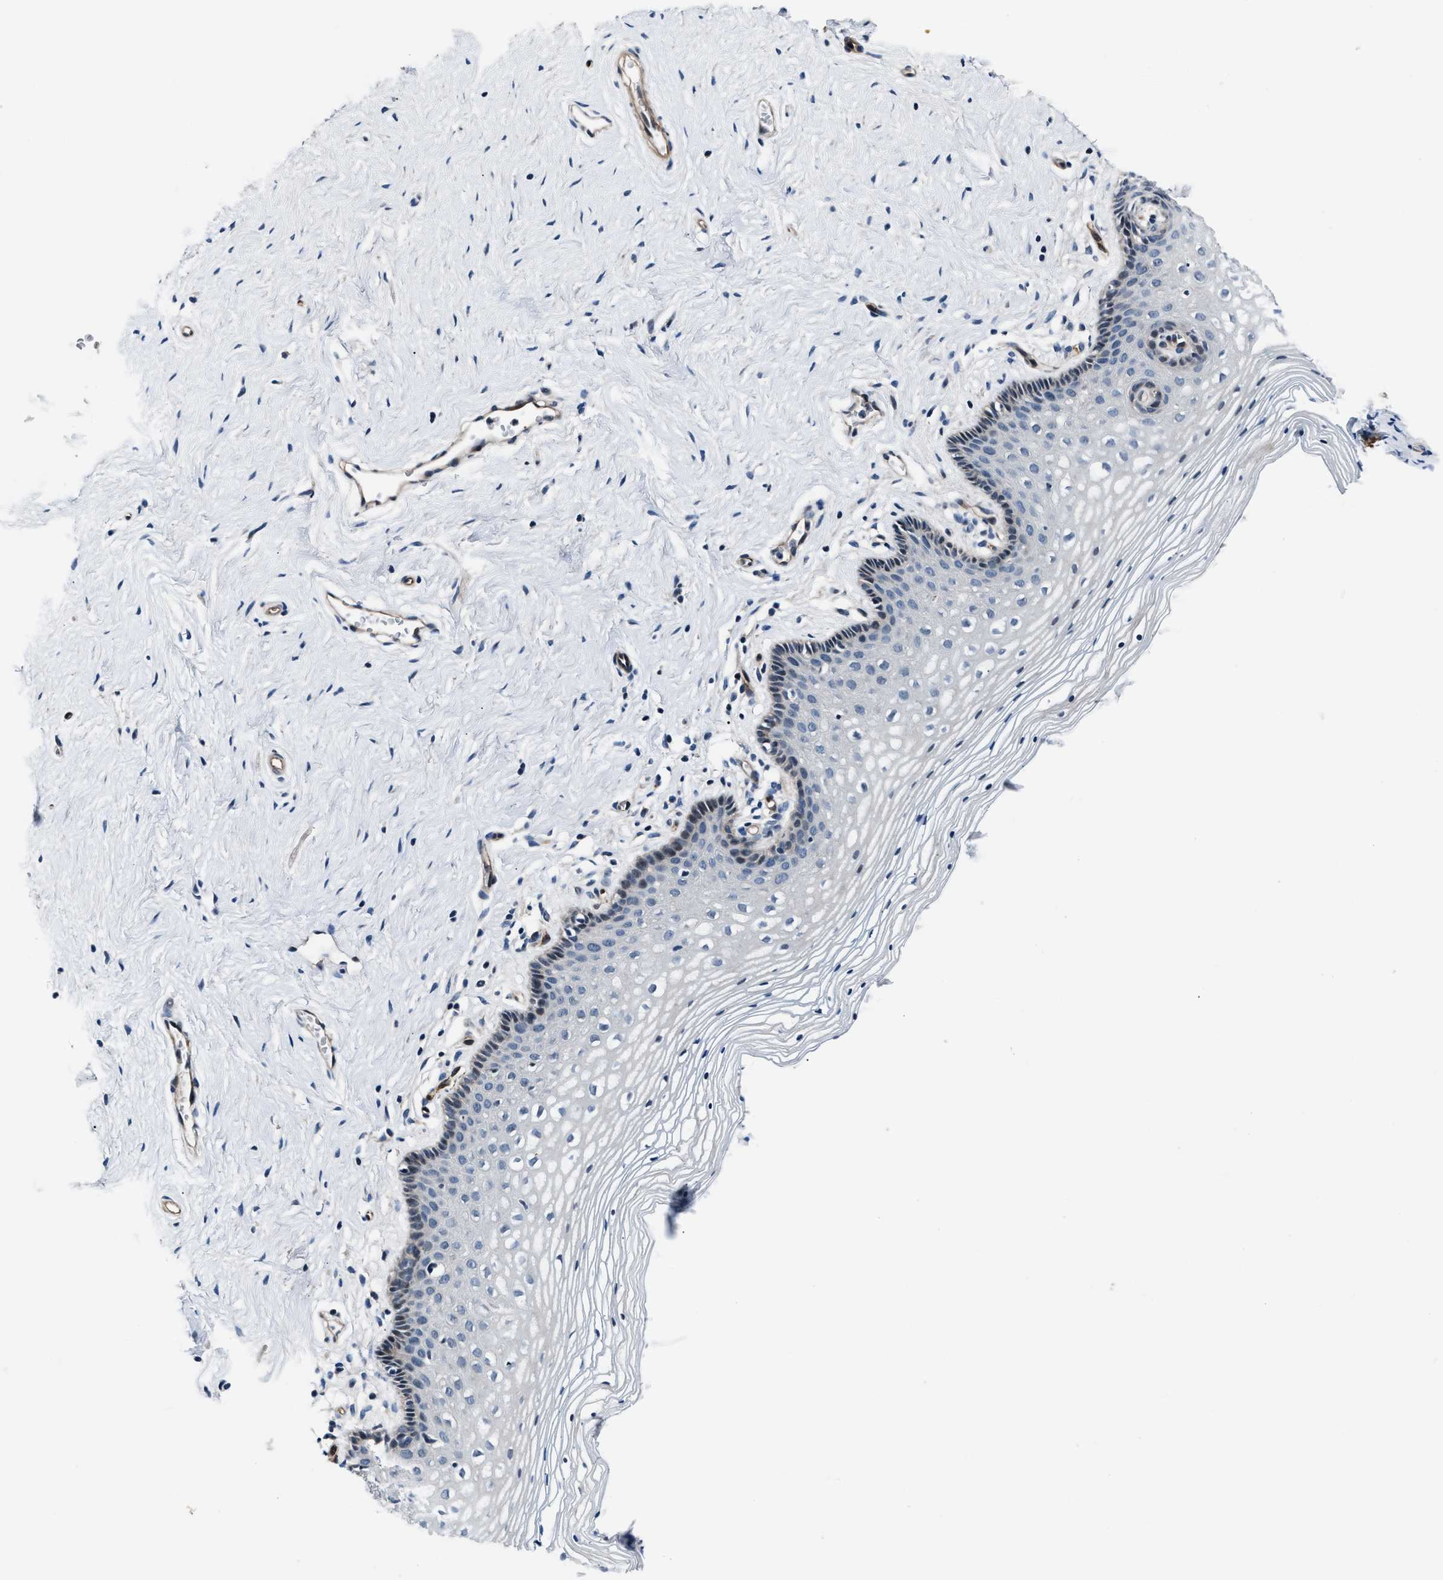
{"staining": {"intensity": "negative", "quantity": "none", "location": "none"}, "tissue": "vagina", "cell_type": "Squamous epithelial cells", "image_type": "normal", "snomed": [{"axis": "morphology", "description": "Normal tissue, NOS"}, {"axis": "topography", "description": "Vagina"}], "caption": "IHC micrograph of normal vagina: vagina stained with DAB (3,3'-diaminobenzidine) displays no significant protein positivity in squamous epithelial cells. Nuclei are stained in blue.", "gene": "MPDZ", "patient": {"sex": "female", "age": 32}}